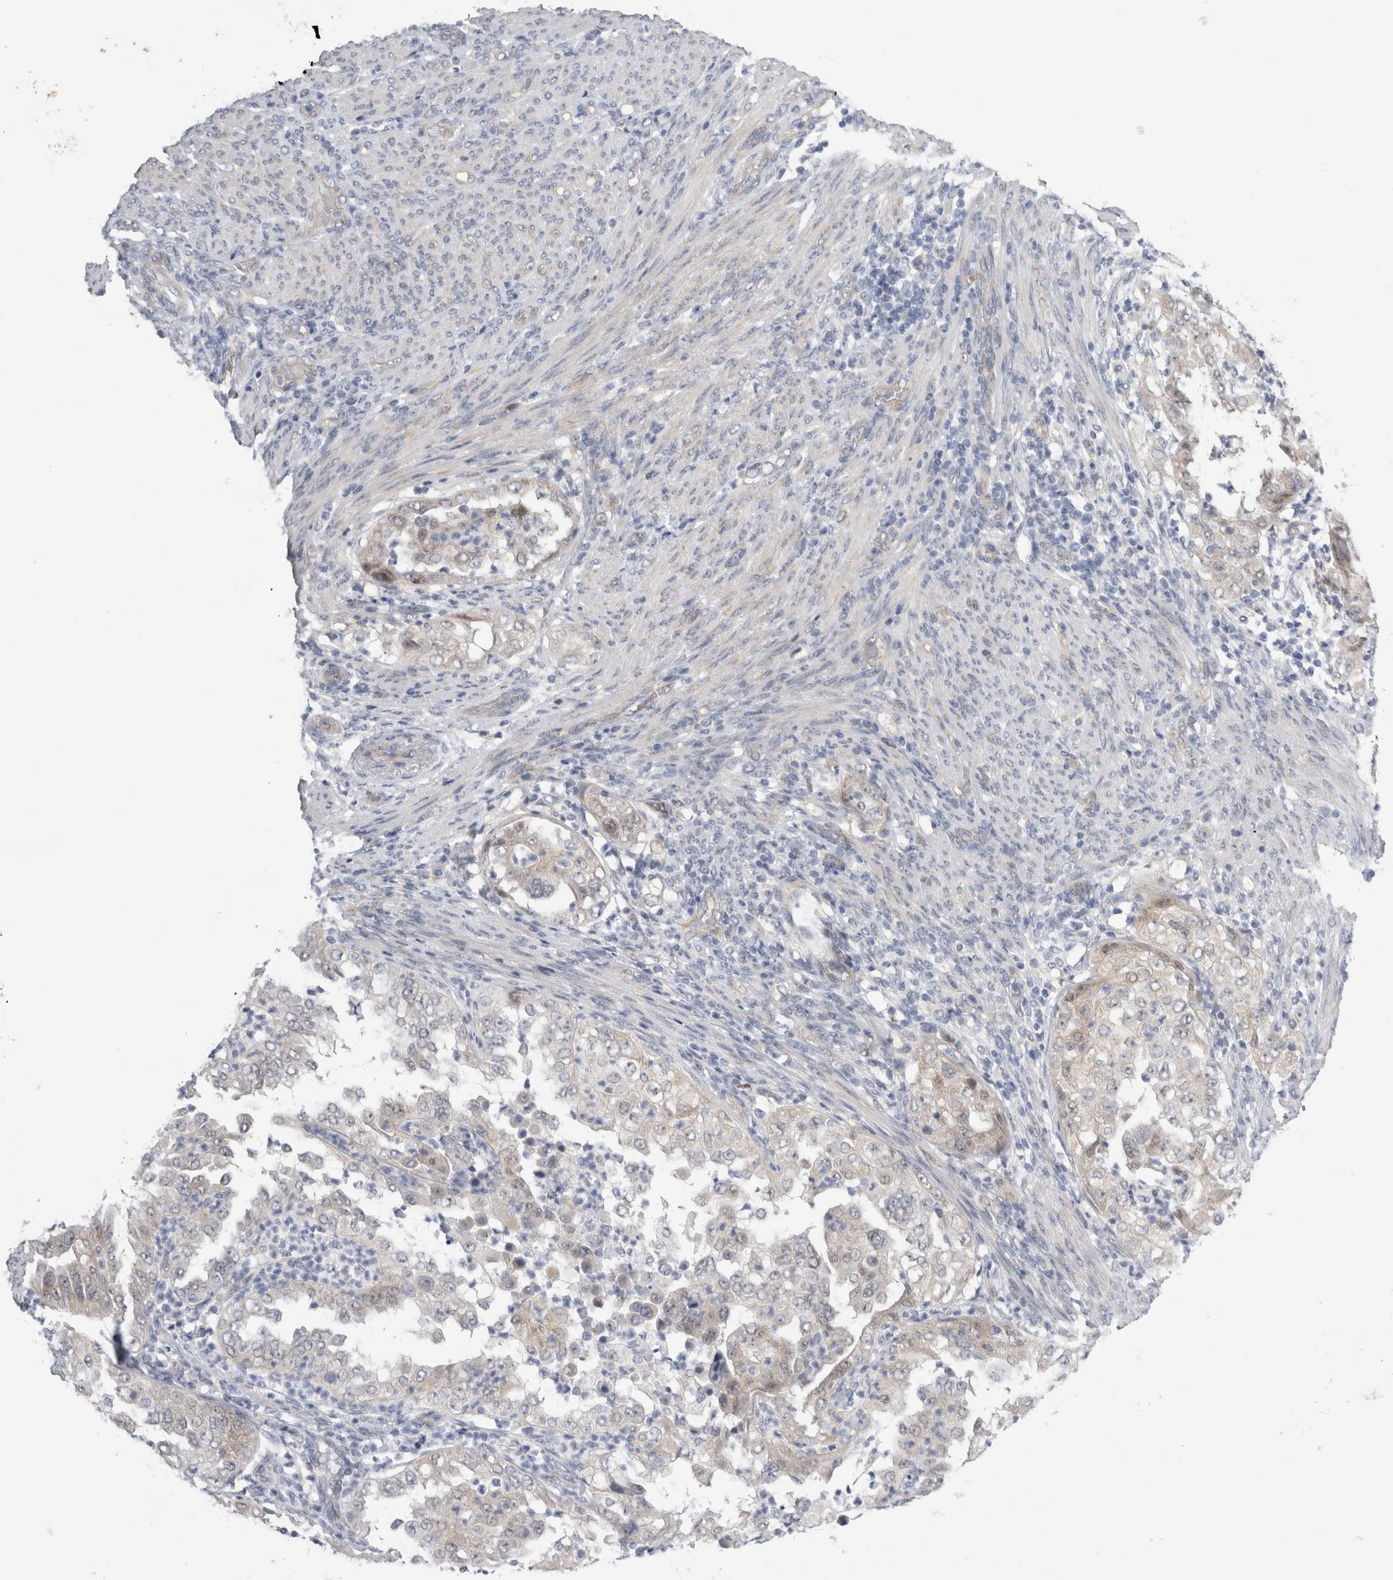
{"staining": {"intensity": "negative", "quantity": "none", "location": "none"}, "tissue": "endometrial cancer", "cell_type": "Tumor cells", "image_type": "cancer", "snomed": [{"axis": "morphology", "description": "Adenocarcinoma, NOS"}, {"axis": "topography", "description": "Endometrium"}], "caption": "Protein analysis of adenocarcinoma (endometrial) reveals no significant expression in tumor cells.", "gene": "TAFA5", "patient": {"sex": "female", "age": 85}}